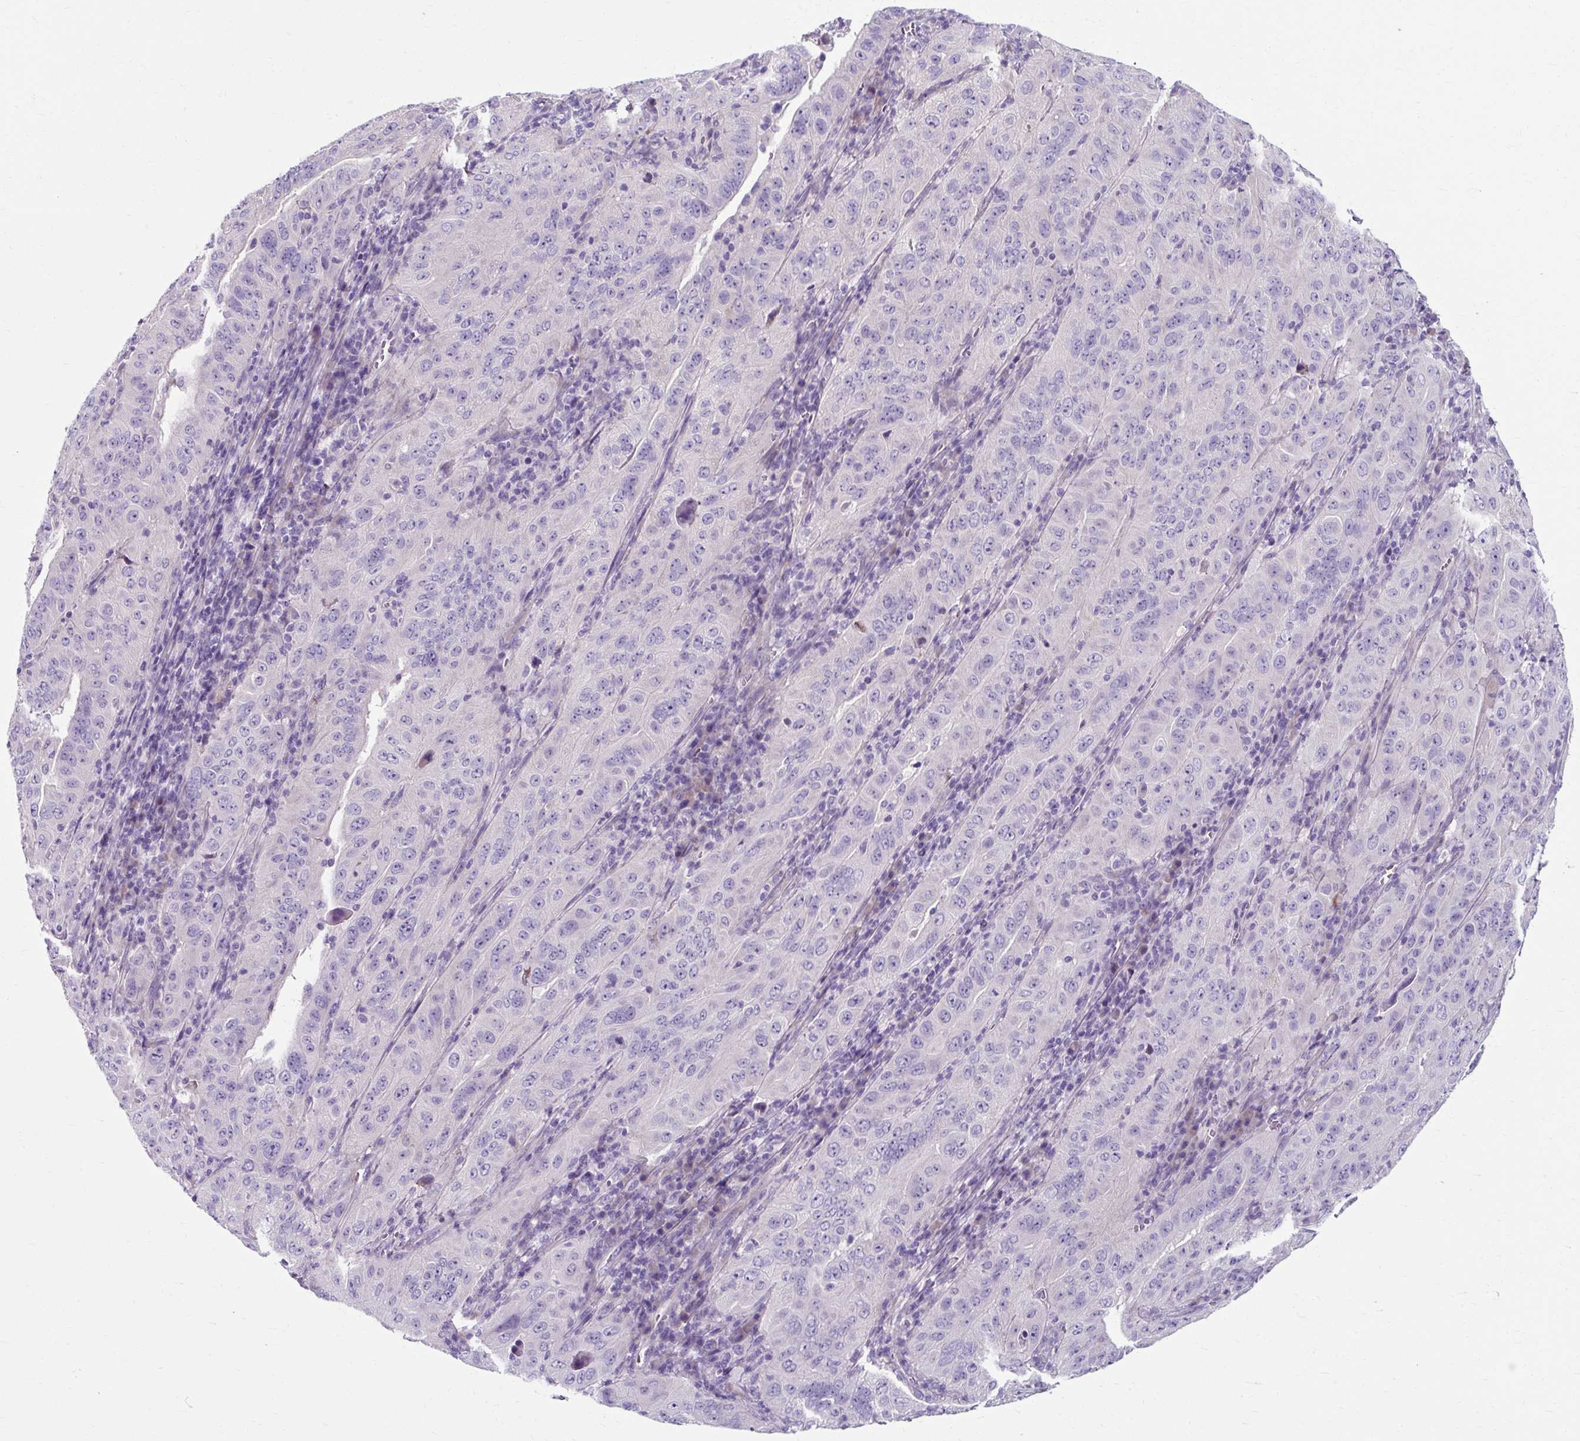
{"staining": {"intensity": "negative", "quantity": "none", "location": "none"}, "tissue": "pancreatic cancer", "cell_type": "Tumor cells", "image_type": "cancer", "snomed": [{"axis": "morphology", "description": "Adenocarcinoma, NOS"}, {"axis": "topography", "description": "Pancreas"}], "caption": "This is an immunohistochemistry photomicrograph of adenocarcinoma (pancreatic). There is no staining in tumor cells.", "gene": "ZNF555", "patient": {"sex": "male", "age": 63}}